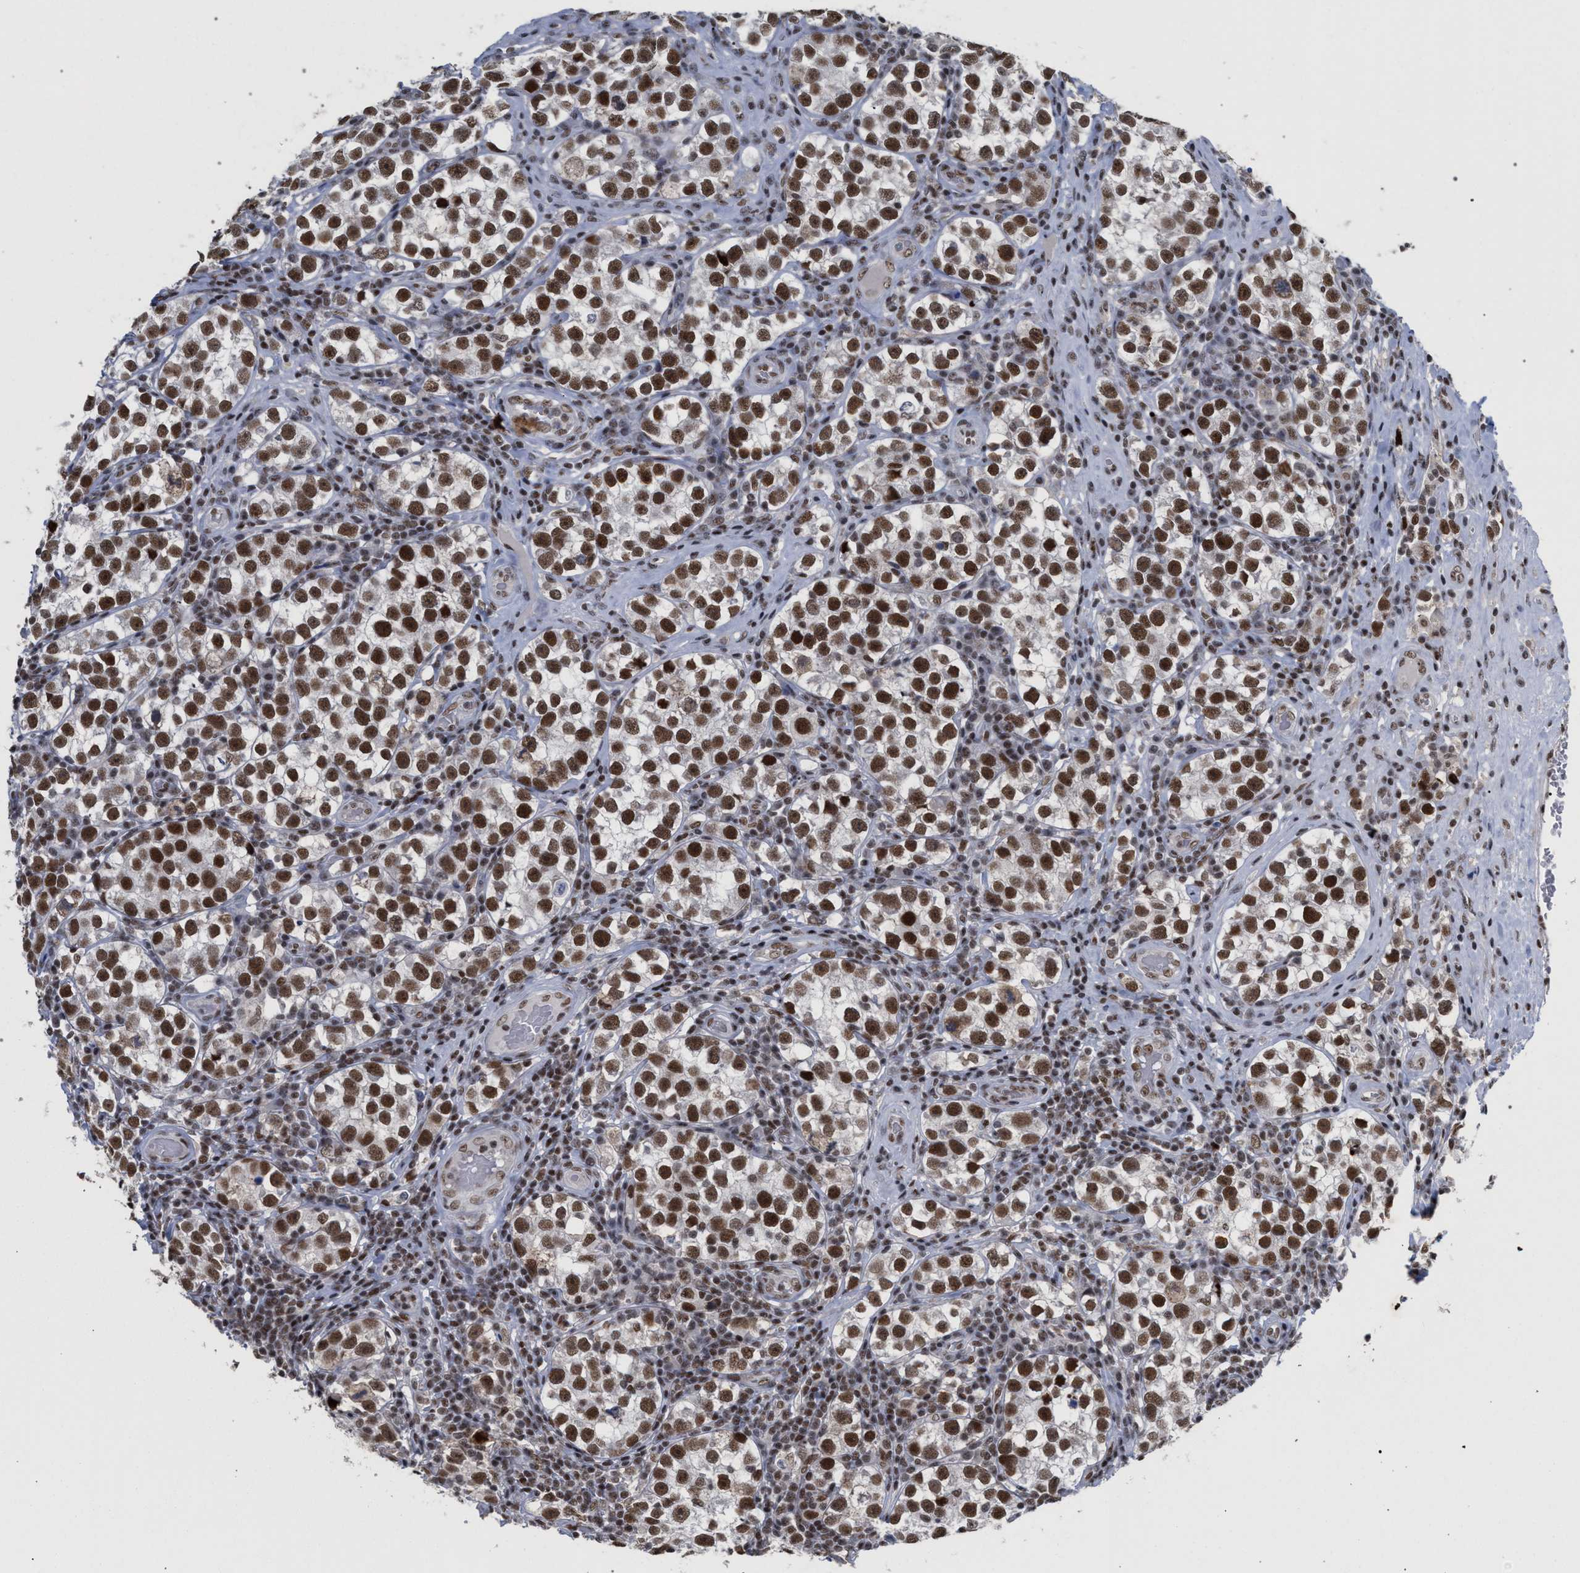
{"staining": {"intensity": "strong", "quantity": ">75%", "location": "nuclear"}, "tissue": "testis cancer", "cell_type": "Tumor cells", "image_type": "cancer", "snomed": [{"axis": "morphology", "description": "Normal tissue, NOS"}, {"axis": "morphology", "description": "Seminoma, NOS"}, {"axis": "topography", "description": "Testis"}], "caption": "A micrograph of human testis seminoma stained for a protein exhibits strong nuclear brown staining in tumor cells.", "gene": "SCAF4", "patient": {"sex": "male", "age": 43}}